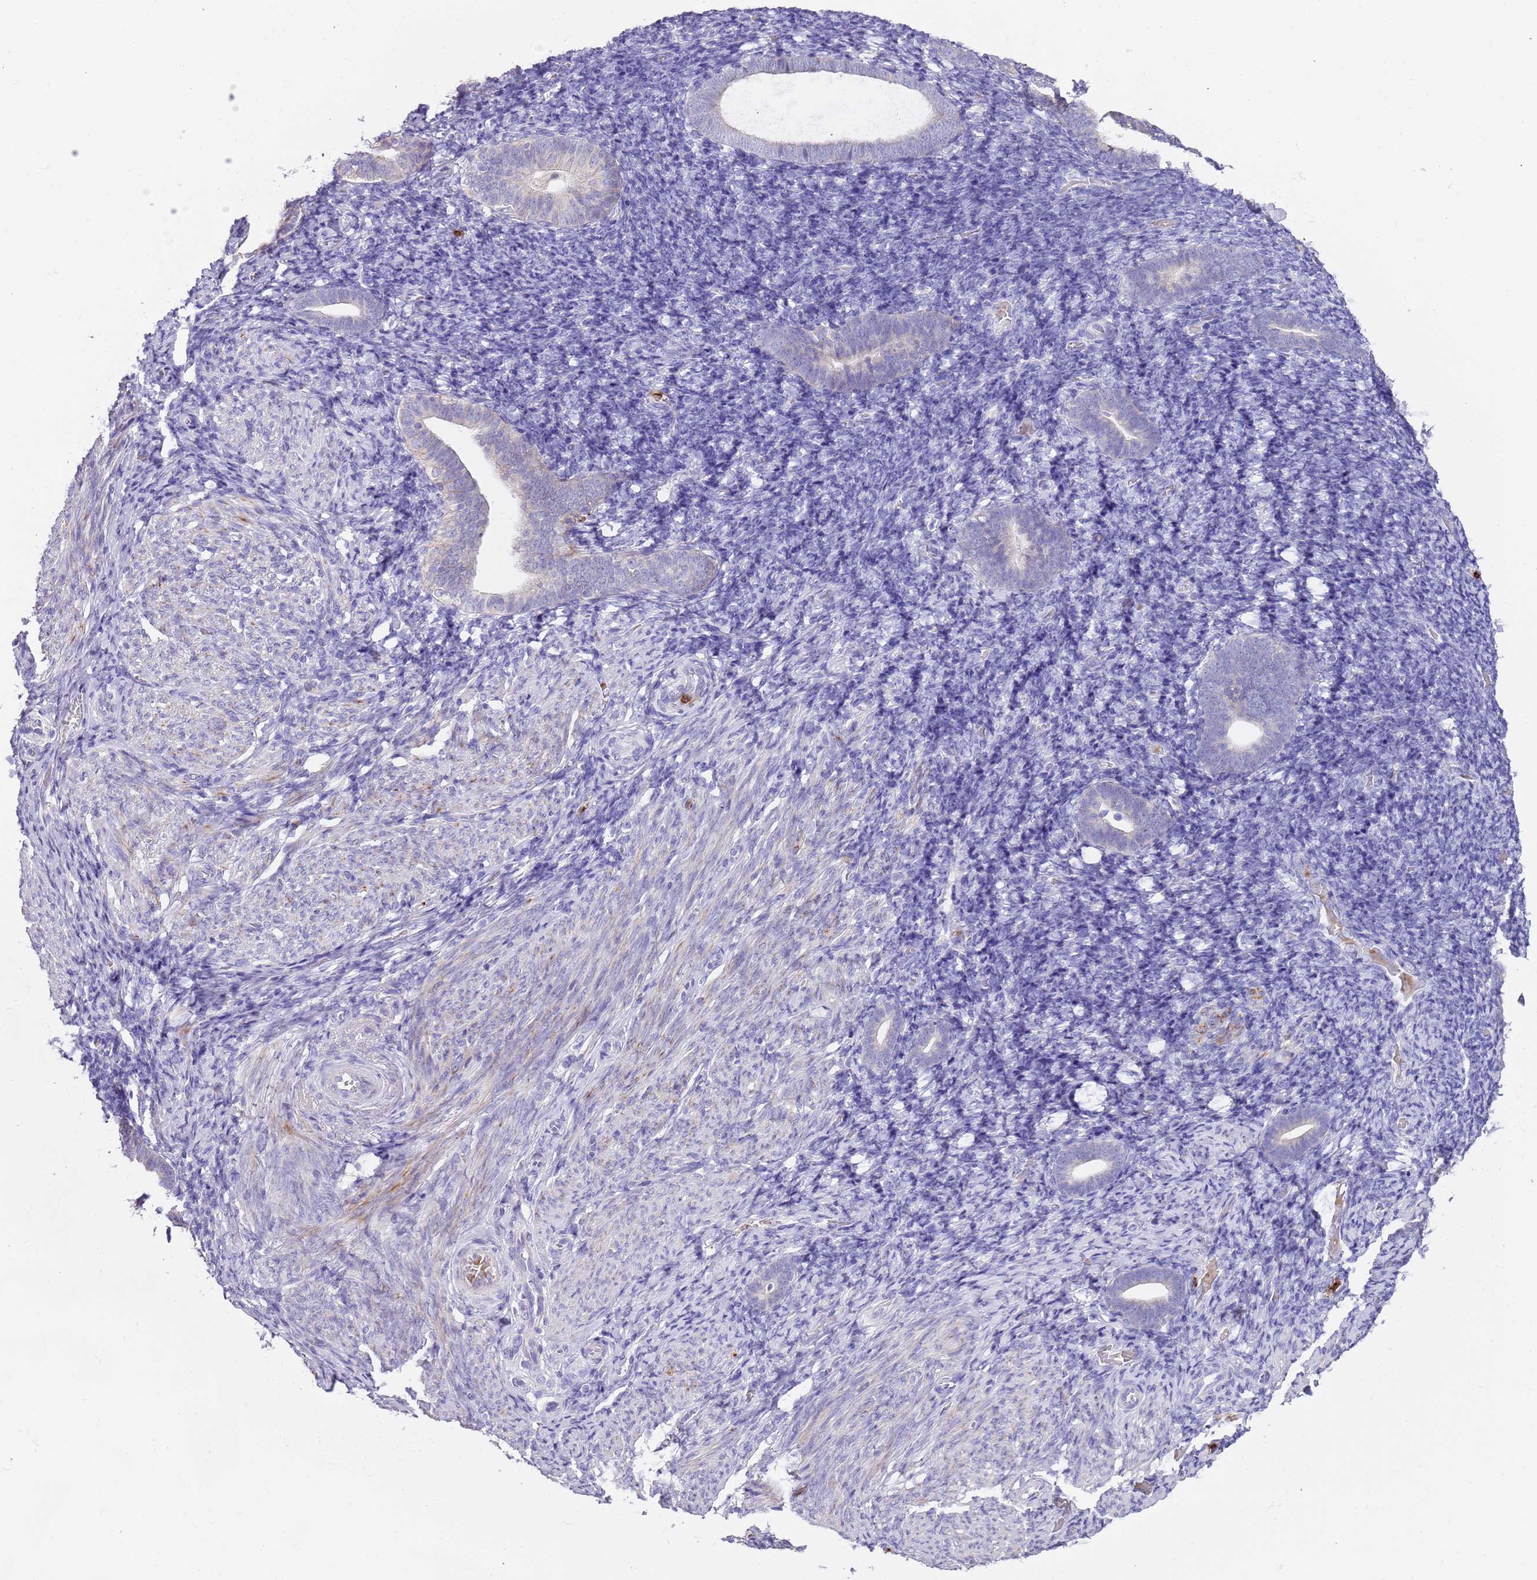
{"staining": {"intensity": "negative", "quantity": "none", "location": "none"}, "tissue": "endometrium", "cell_type": "Cells in endometrial stroma", "image_type": "normal", "snomed": [{"axis": "morphology", "description": "Normal tissue, NOS"}, {"axis": "topography", "description": "Endometrium"}], "caption": "DAB (3,3'-diaminobenzidine) immunohistochemical staining of unremarkable human endometrium shows no significant staining in cells in endometrial stroma. (DAB (3,3'-diaminobenzidine) immunohistochemistry (IHC), high magnification).", "gene": "TMEM251", "patient": {"sex": "female", "age": 51}}